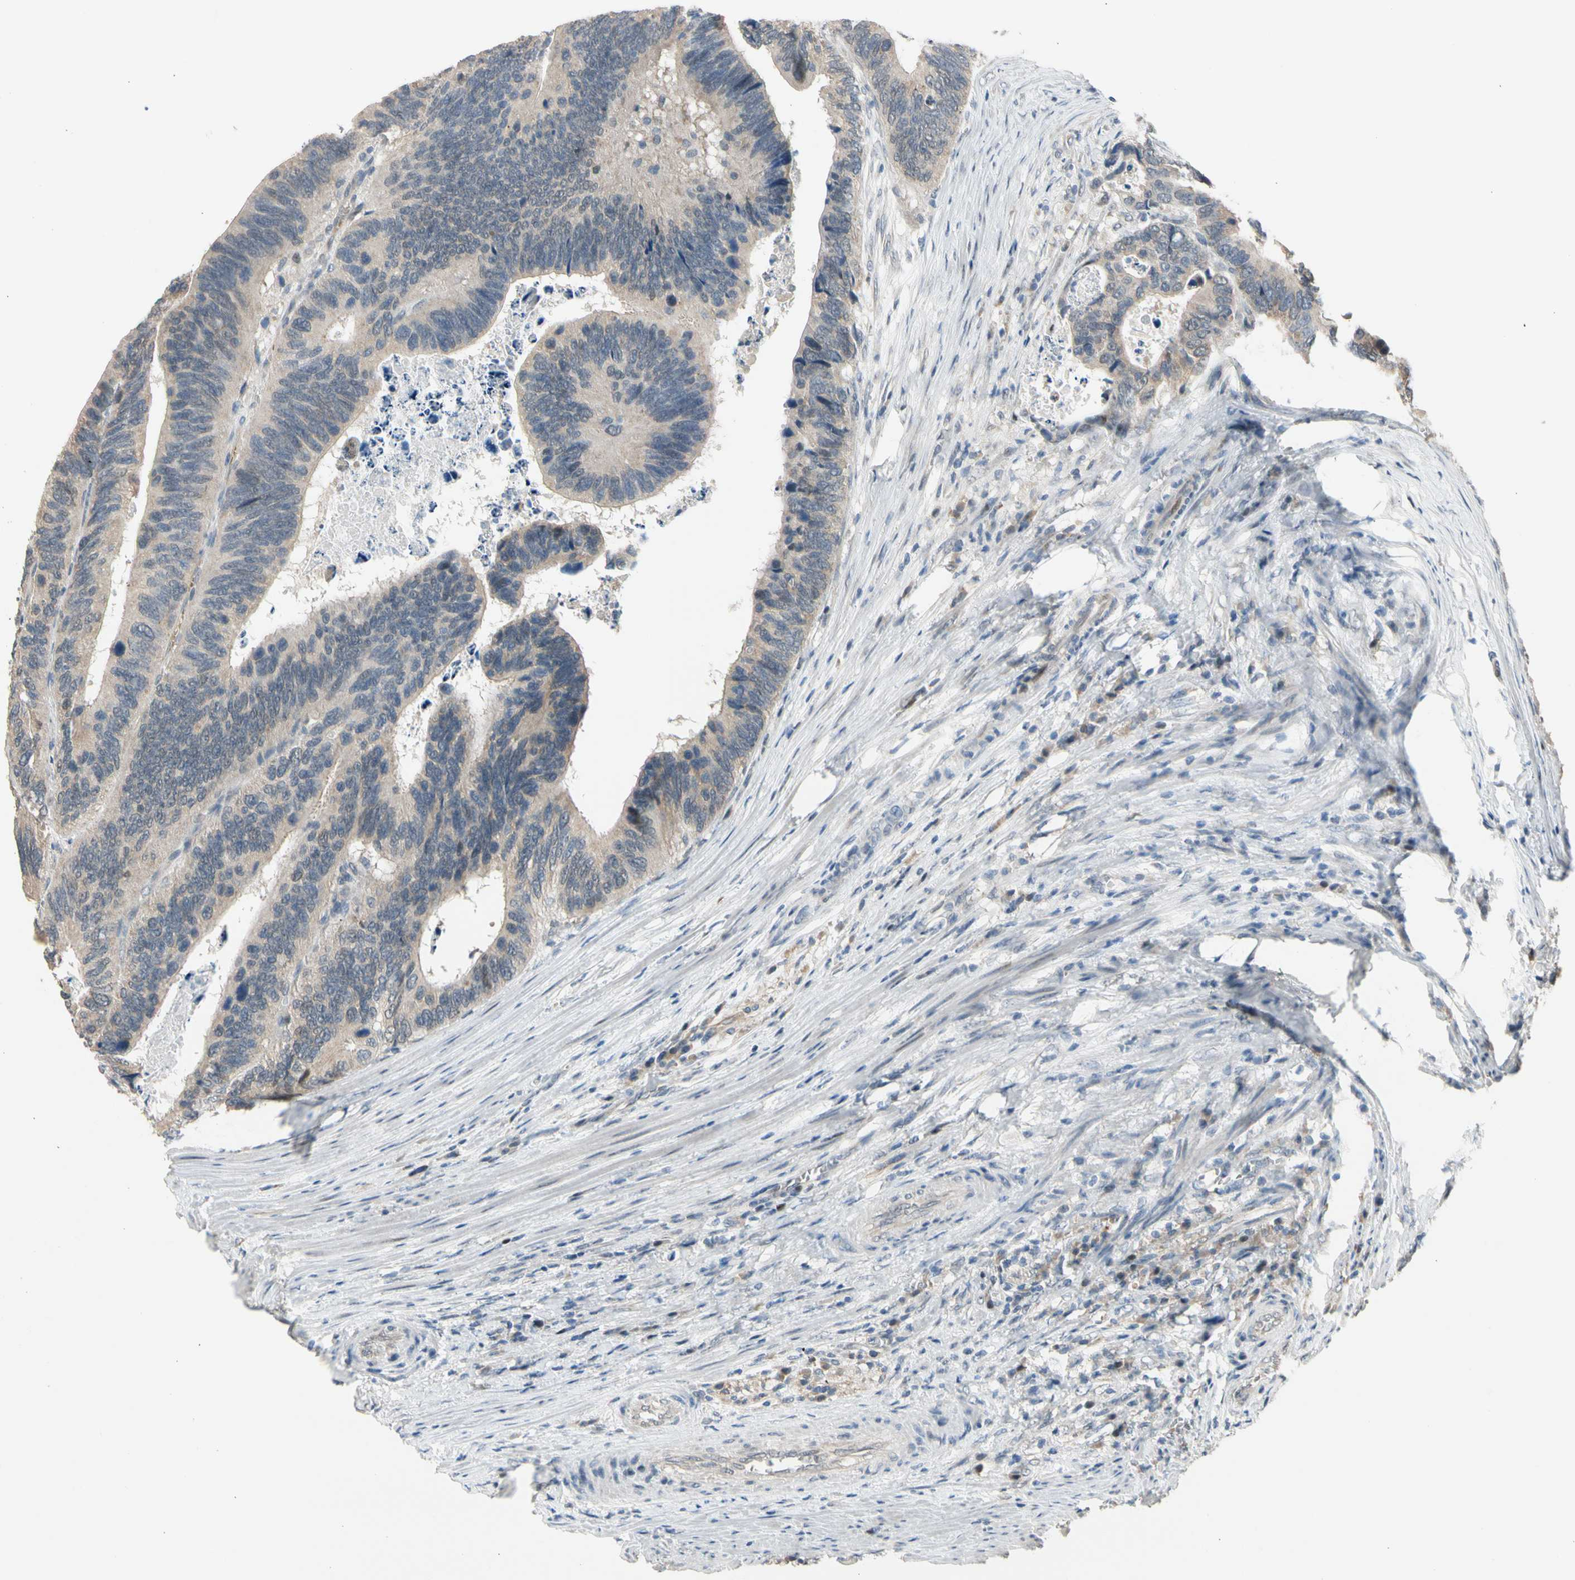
{"staining": {"intensity": "weak", "quantity": ">75%", "location": "cytoplasmic/membranous"}, "tissue": "colorectal cancer", "cell_type": "Tumor cells", "image_type": "cancer", "snomed": [{"axis": "morphology", "description": "Adenocarcinoma, NOS"}, {"axis": "topography", "description": "Colon"}], "caption": "Immunohistochemical staining of colorectal cancer displays weak cytoplasmic/membranous protein expression in approximately >75% of tumor cells. The protein is stained brown, and the nuclei are stained in blue (DAB (3,3'-diaminobenzidine) IHC with brightfield microscopy, high magnification).", "gene": "ZNF184", "patient": {"sex": "male", "age": 72}}